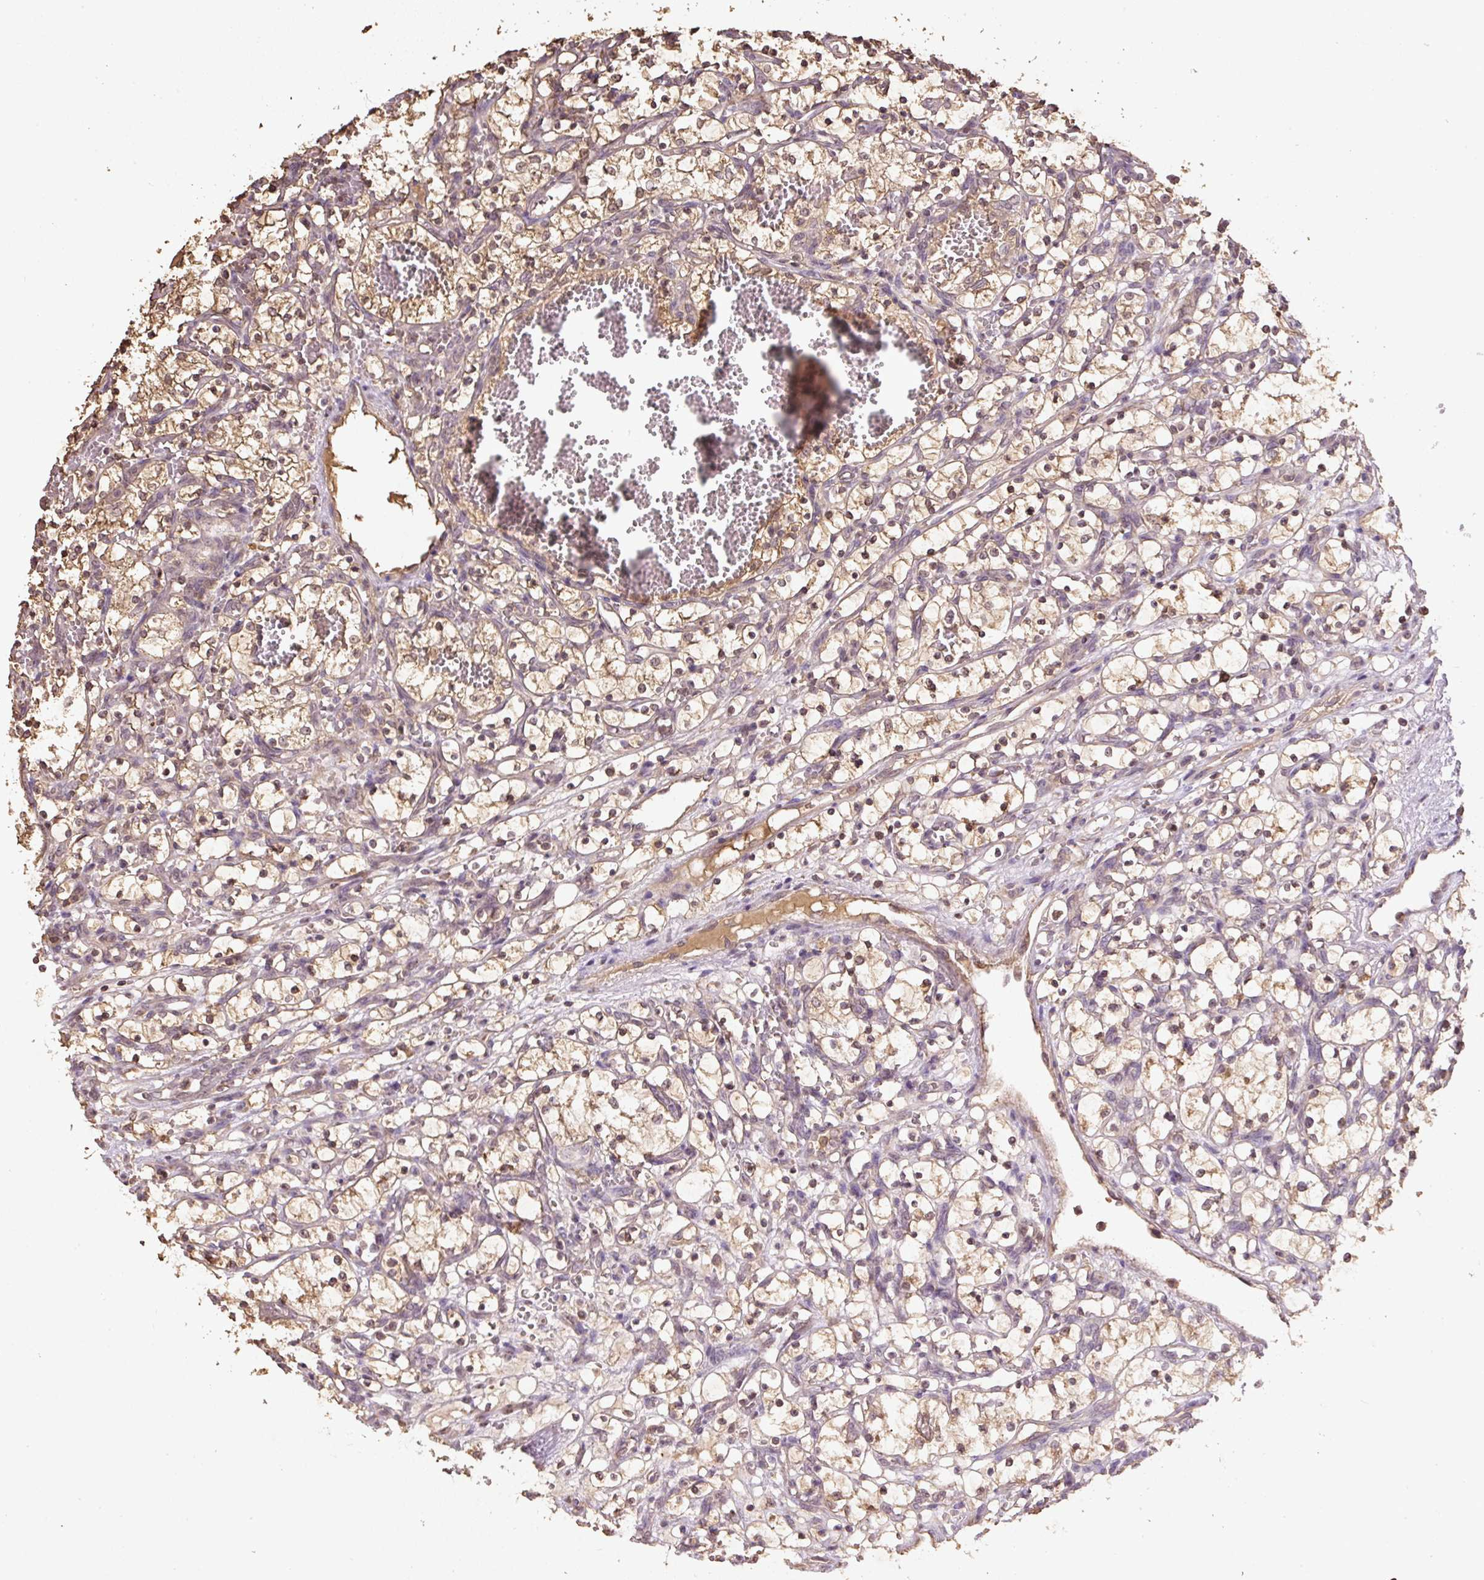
{"staining": {"intensity": "weak", "quantity": ">75%", "location": "cytoplasmic/membranous,nuclear"}, "tissue": "renal cancer", "cell_type": "Tumor cells", "image_type": "cancer", "snomed": [{"axis": "morphology", "description": "Adenocarcinoma, NOS"}, {"axis": "topography", "description": "Kidney"}], "caption": "Tumor cells exhibit low levels of weak cytoplasmic/membranous and nuclear positivity in approximately >75% of cells in adenocarcinoma (renal).", "gene": "TMEM170B", "patient": {"sex": "female", "age": 69}}